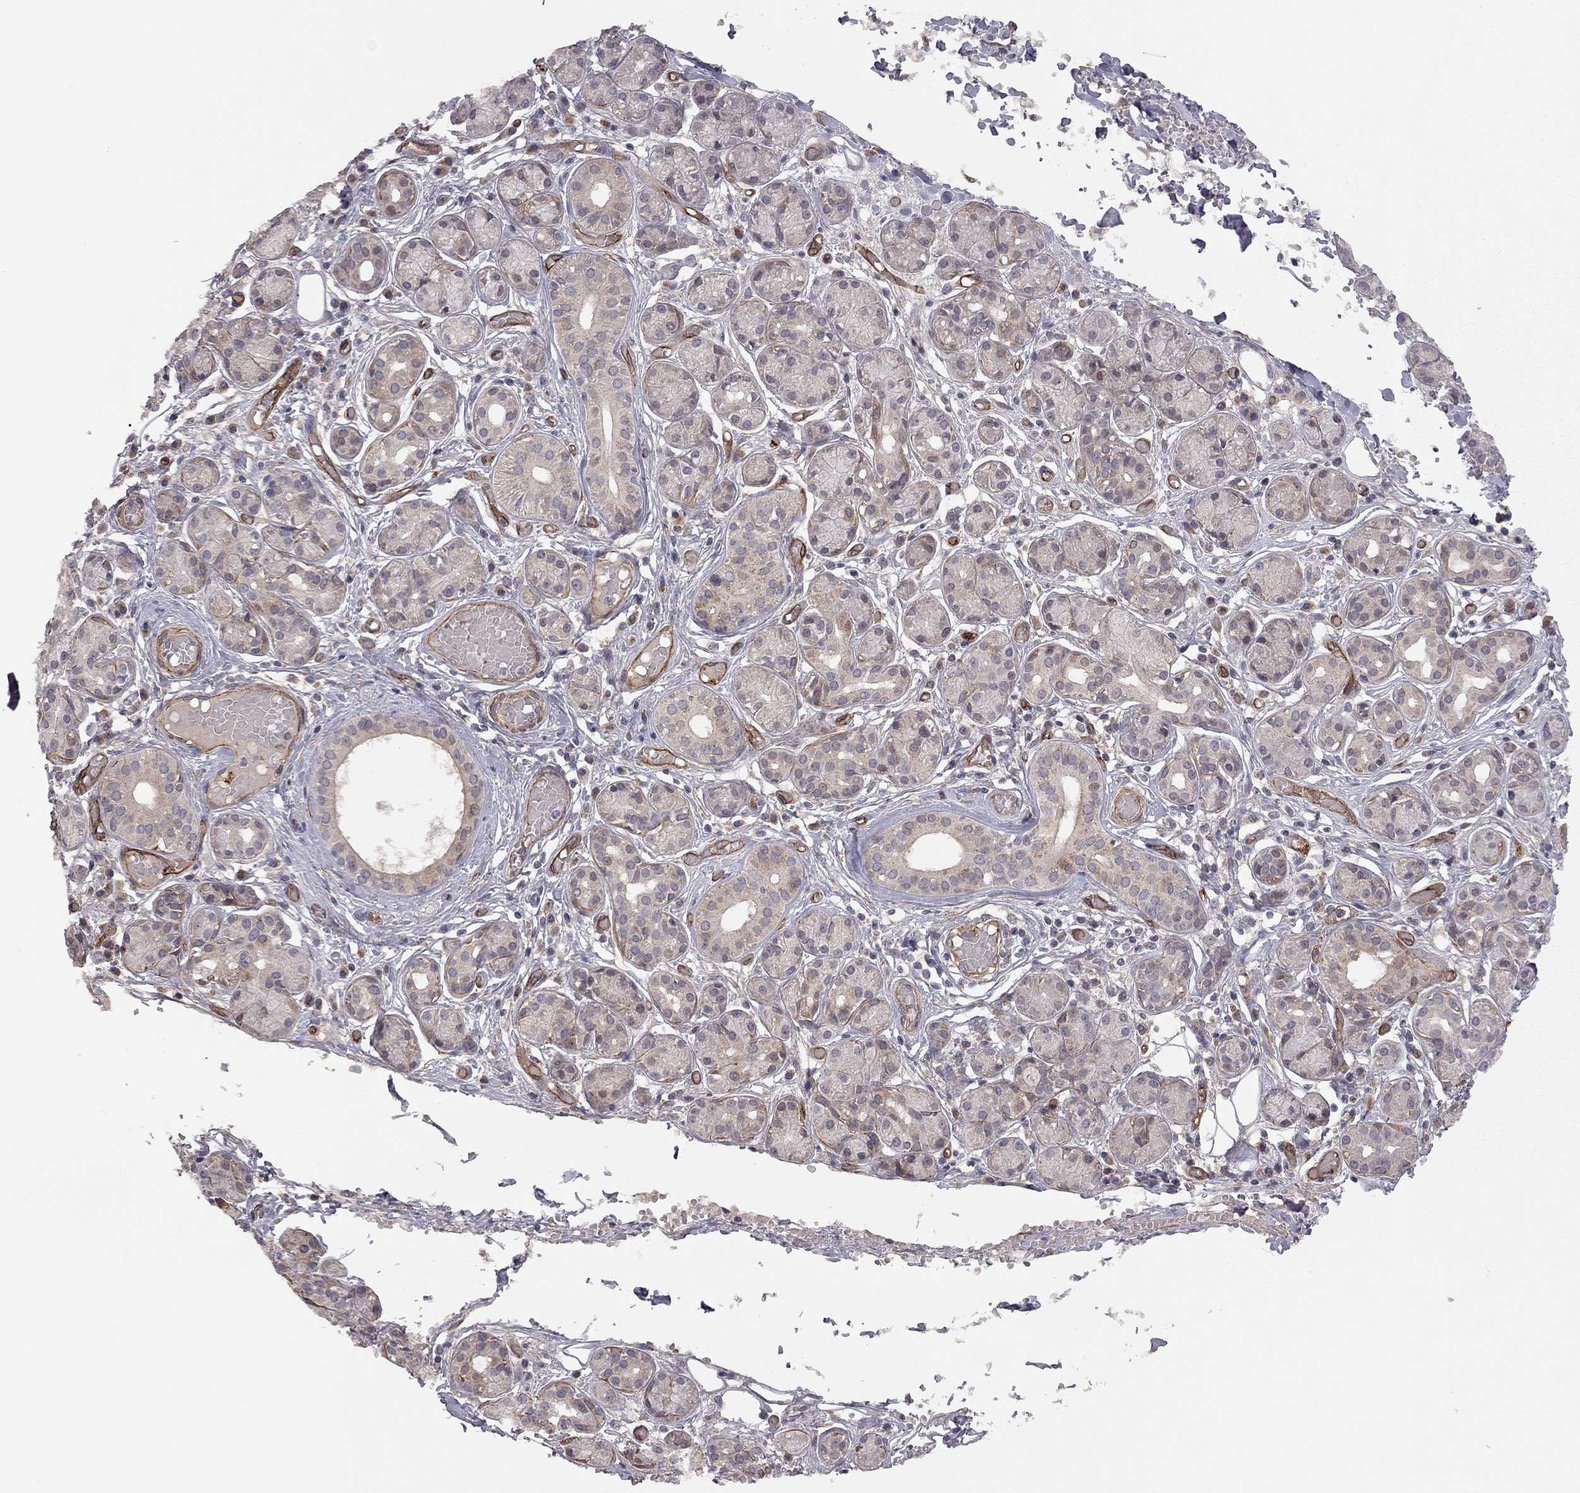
{"staining": {"intensity": "weak", "quantity": "25%-75%", "location": "cytoplasmic/membranous"}, "tissue": "salivary gland", "cell_type": "Glandular cells", "image_type": "normal", "snomed": [{"axis": "morphology", "description": "Normal tissue, NOS"}, {"axis": "topography", "description": "Salivary gland"}, {"axis": "topography", "description": "Peripheral nerve tissue"}], "caption": "Protein expression analysis of normal salivary gland demonstrates weak cytoplasmic/membranous staining in about 25%-75% of glandular cells.", "gene": "EXOC3L2", "patient": {"sex": "male", "age": 71}}